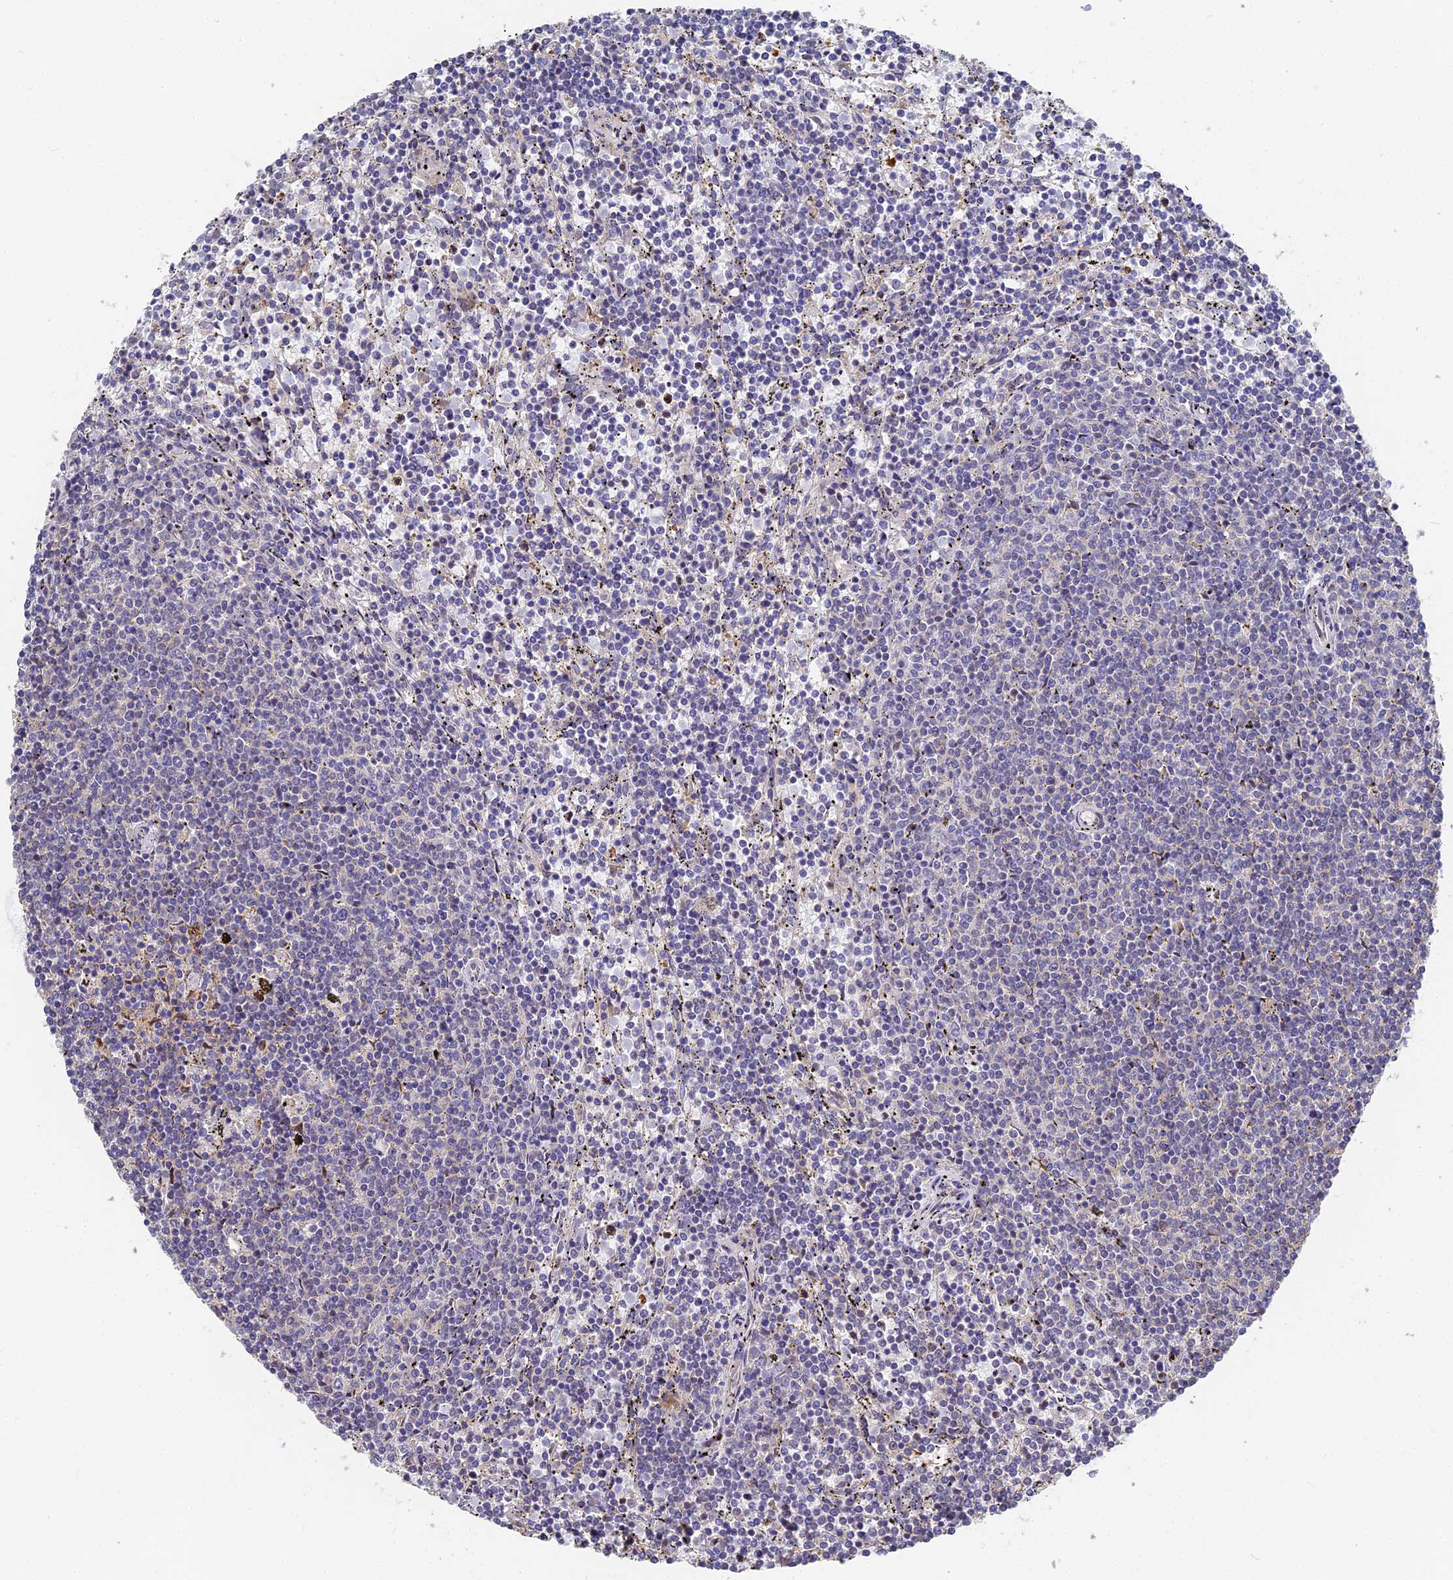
{"staining": {"intensity": "negative", "quantity": "none", "location": "none"}, "tissue": "lymphoma", "cell_type": "Tumor cells", "image_type": "cancer", "snomed": [{"axis": "morphology", "description": "Malignant lymphoma, non-Hodgkin's type, Low grade"}, {"axis": "topography", "description": "Spleen"}], "caption": "Lymphoma was stained to show a protein in brown. There is no significant staining in tumor cells.", "gene": "CCDC113", "patient": {"sex": "female", "age": 50}}